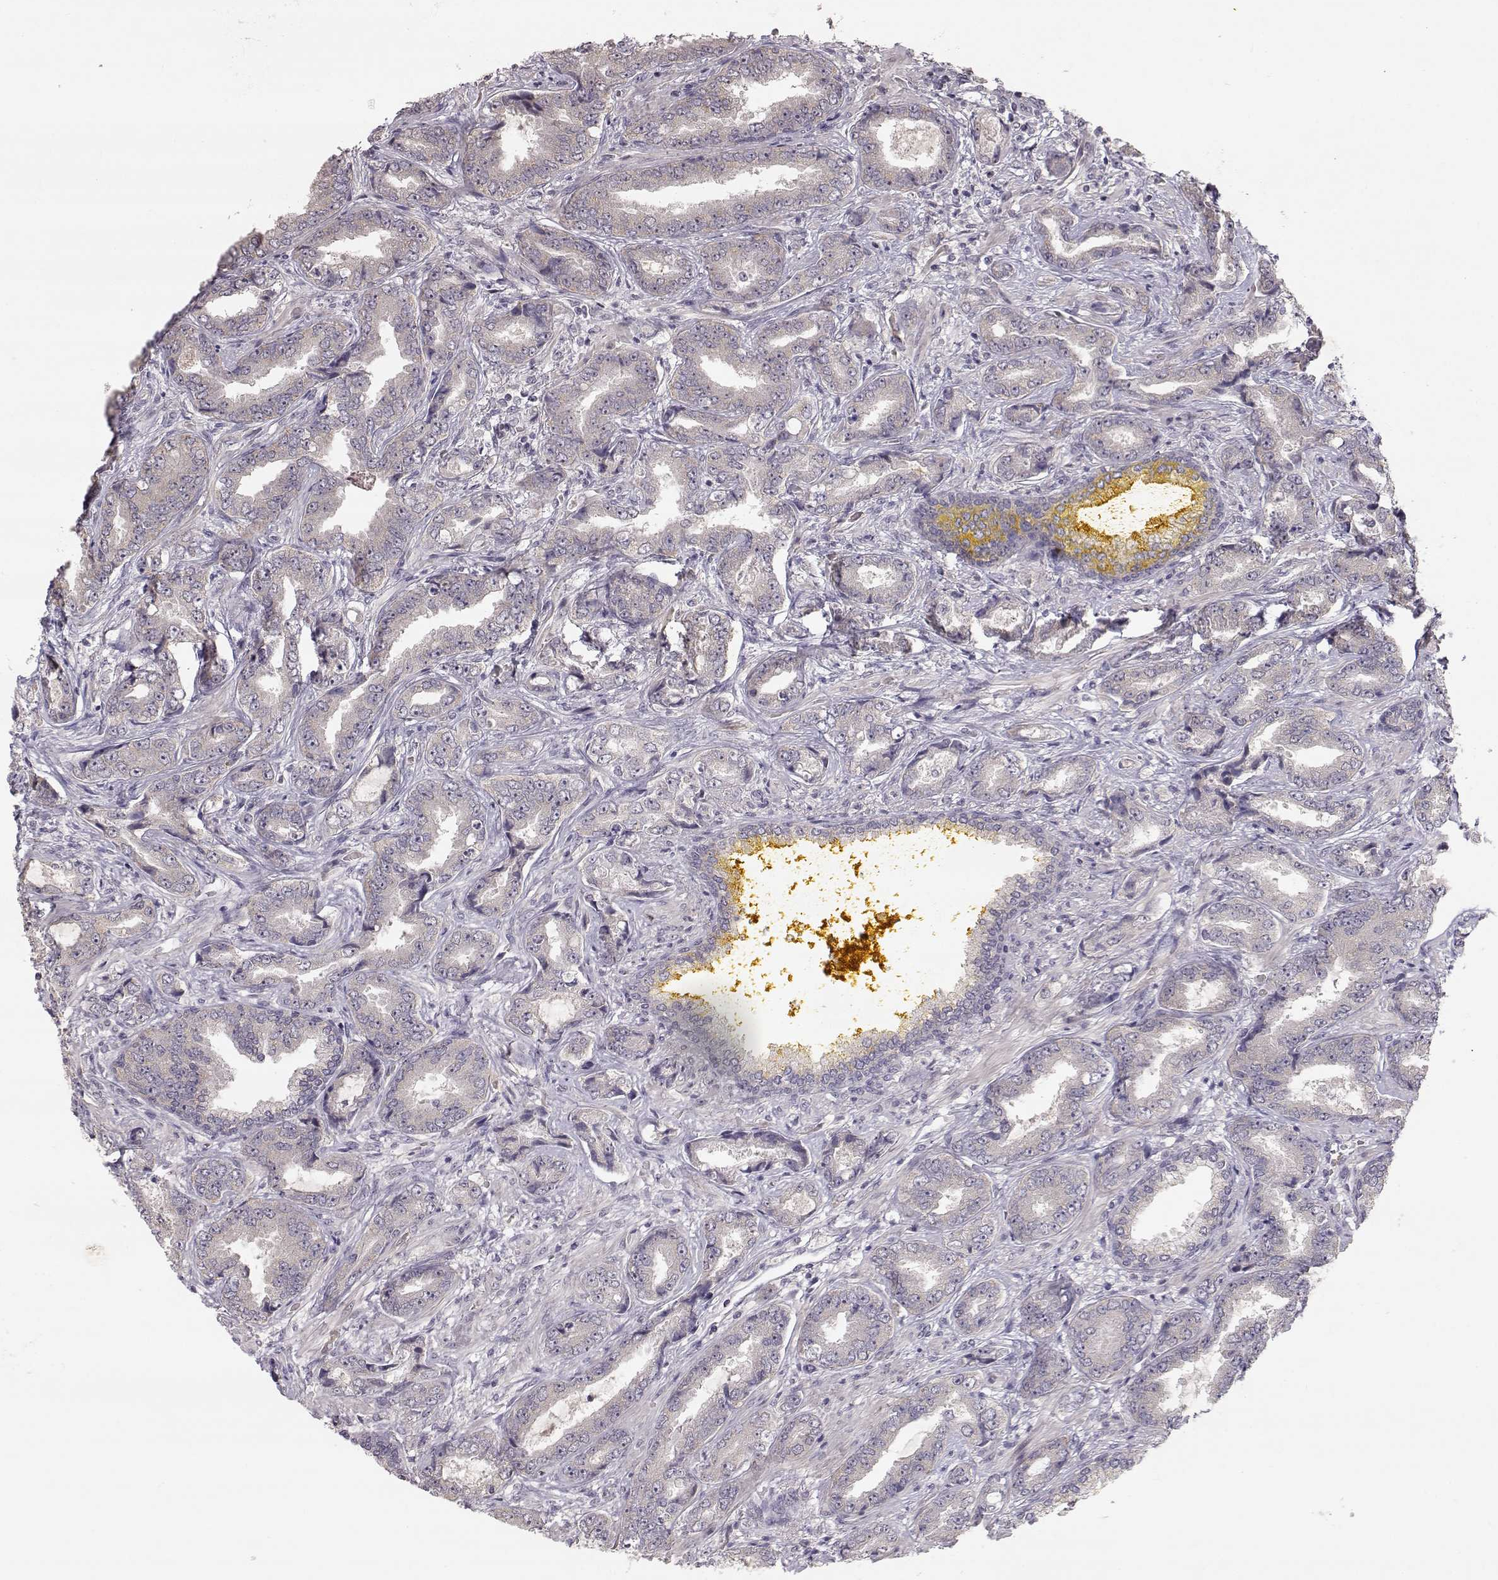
{"staining": {"intensity": "weak", "quantity": "<25%", "location": "cytoplasmic/membranous"}, "tissue": "prostate cancer", "cell_type": "Tumor cells", "image_type": "cancer", "snomed": [{"axis": "morphology", "description": "Adenocarcinoma, Low grade"}, {"axis": "topography", "description": "Prostate"}], "caption": "This histopathology image is of prostate low-grade adenocarcinoma stained with immunohistochemistry to label a protein in brown with the nuclei are counter-stained blue. There is no expression in tumor cells.", "gene": "PNMT", "patient": {"sex": "male", "age": 68}}